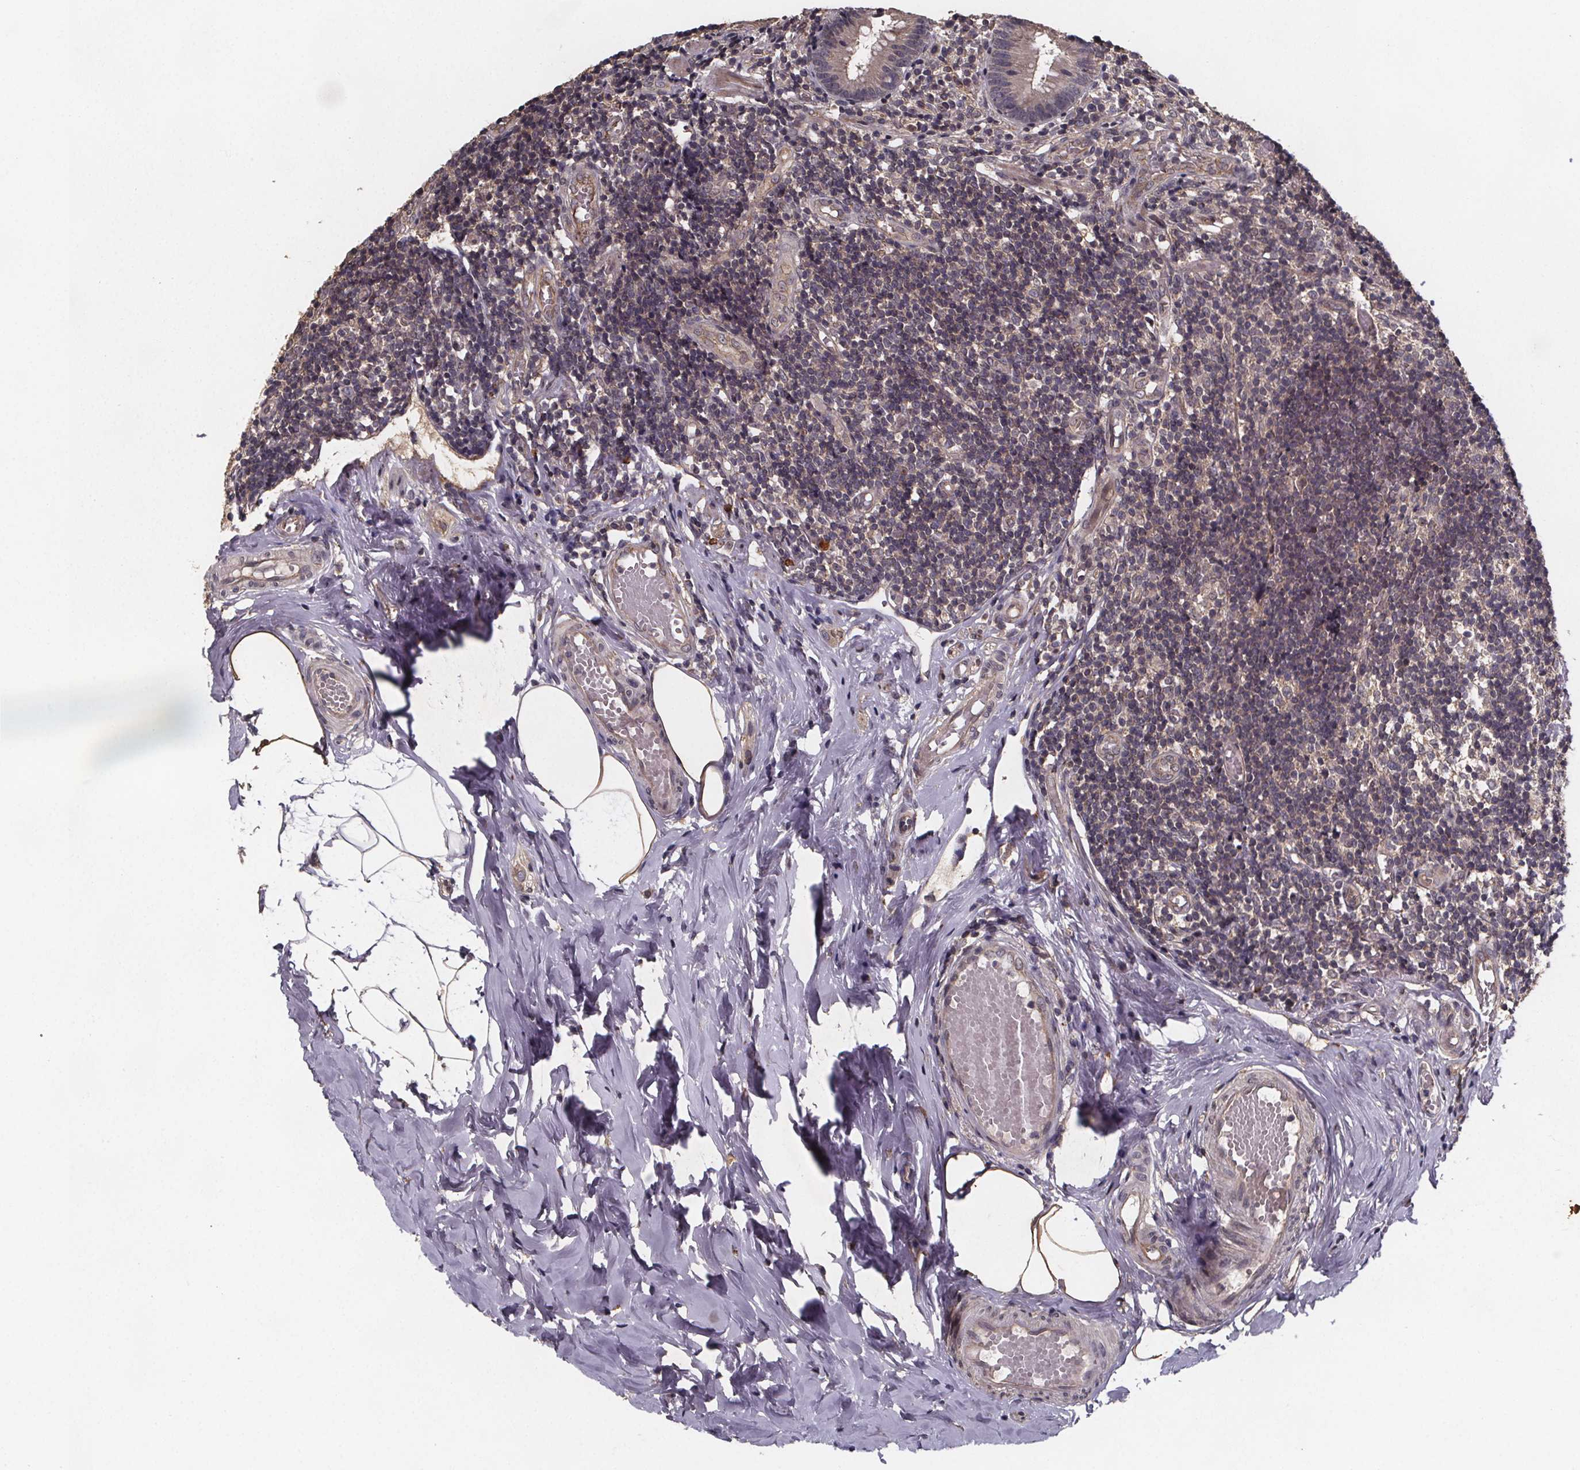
{"staining": {"intensity": "weak", "quantity": "25%-75%", "location": "cytoplasmic/membranous"}, "tissue": "appendix", "cell_type": "Glandular cells", "image_type": "normal", "snomed": [{"axis": "morphology", "description": "Normal tissue, NOS"}, {"axis": "topography", "description": "Appendix"}], "caption": "Weak cytoplasmic/membranous protein expression is appreciated in approximately 25%-75% of glandular cells in appendix. Immunohistochemistry (ihc) stains the protein in brown and the nuclei are stained blue.", "gene": "PIERCE2", "patient": {"sex": "female", "age": 32}}